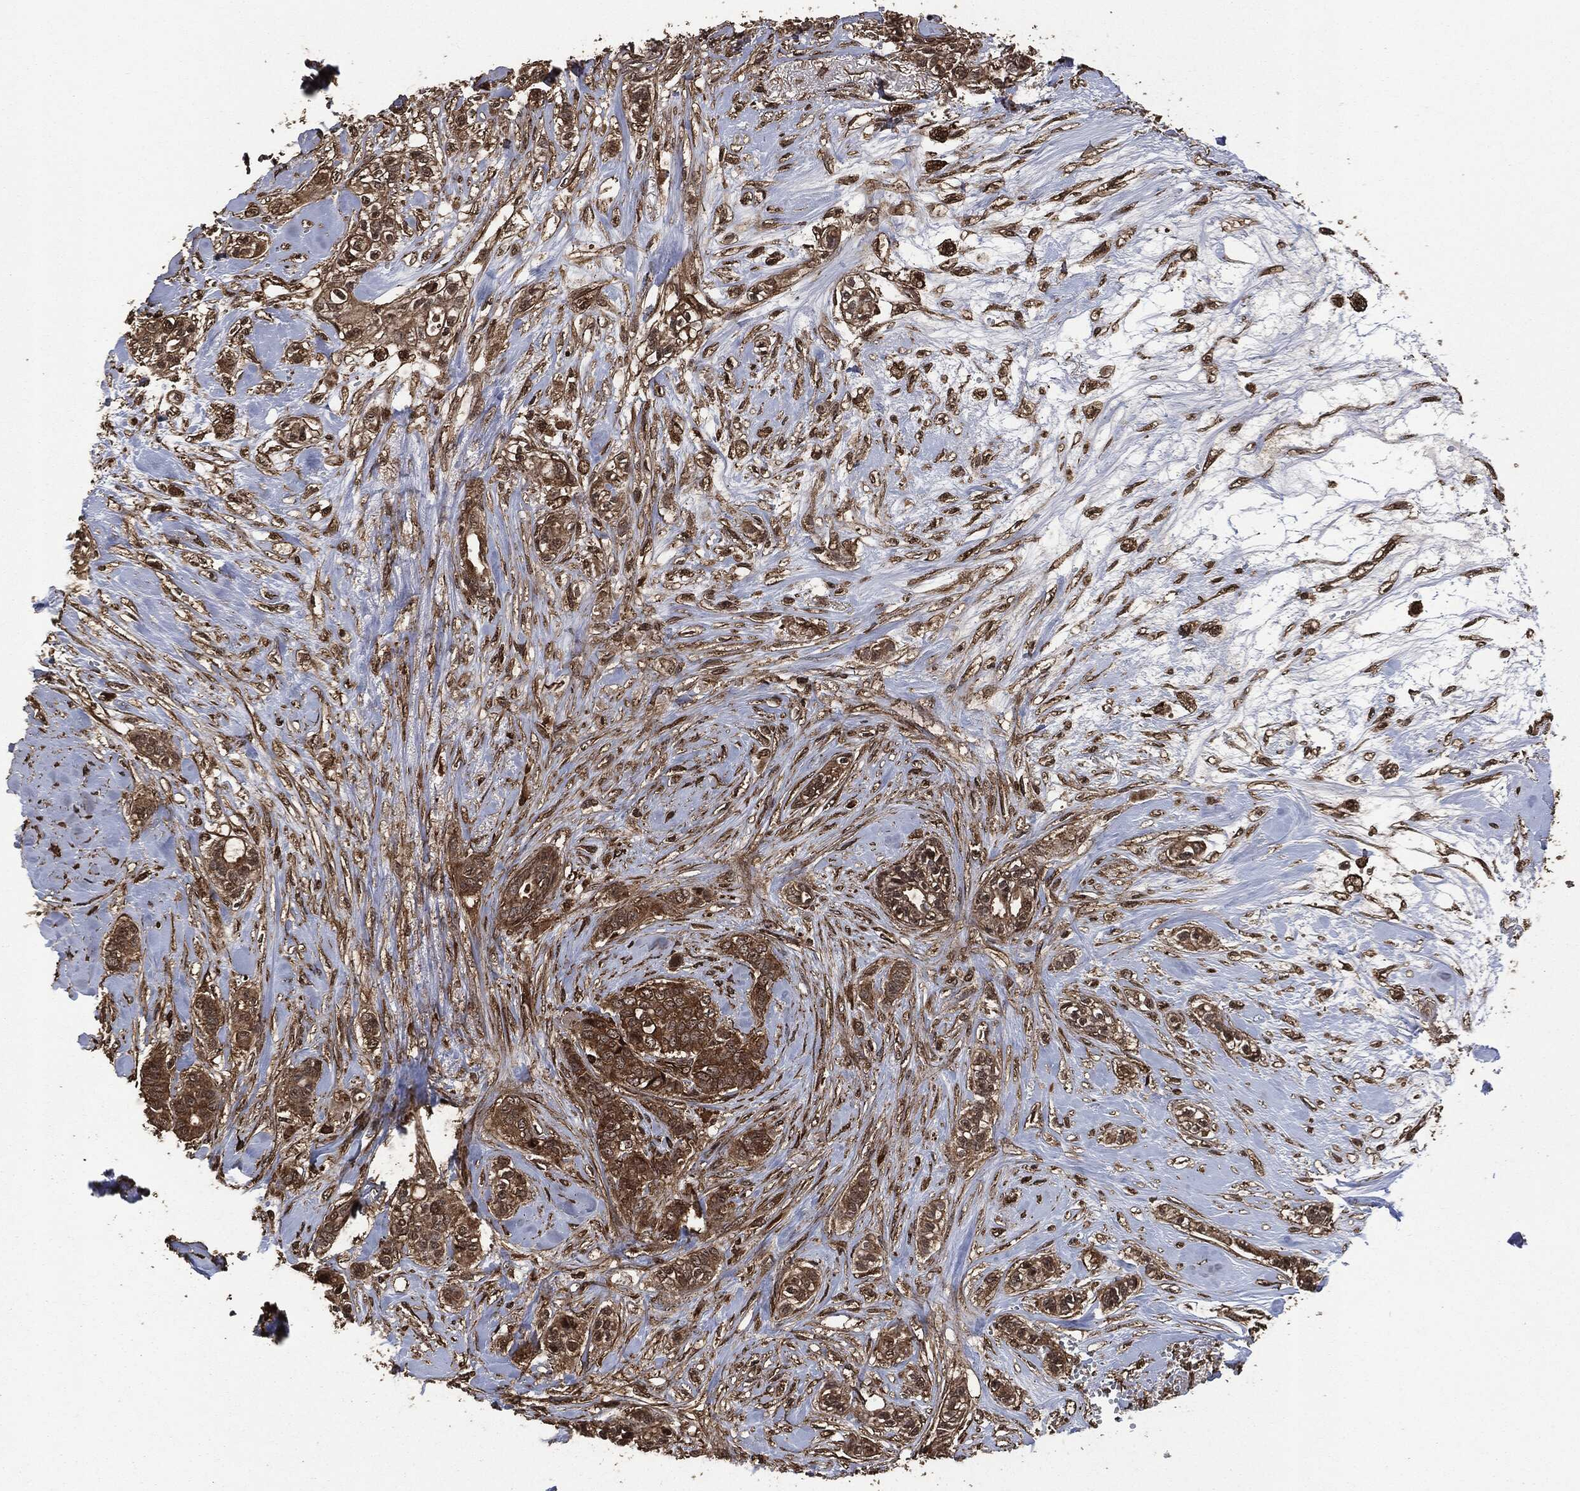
{"staining": {"intensity": "strong", "quantity": ">75%", "location": "cytoplasmic/membranous"}, "tissue": "breast cancer", "cell_type": "Tumor cells", "image_type": "cancer", "snomed": [{"axis": "morphology", "description": "Duct carcinoma"}, {"axis": "topography", "description": "Breast"}], "caption": "Protein analysis of breast cancer tissue displays strong cytoplasmic/membranous positivity in approximately >75% of tumor cells.", "gene": "HRAS", "patient": {"sex": "female", "age": 71}}